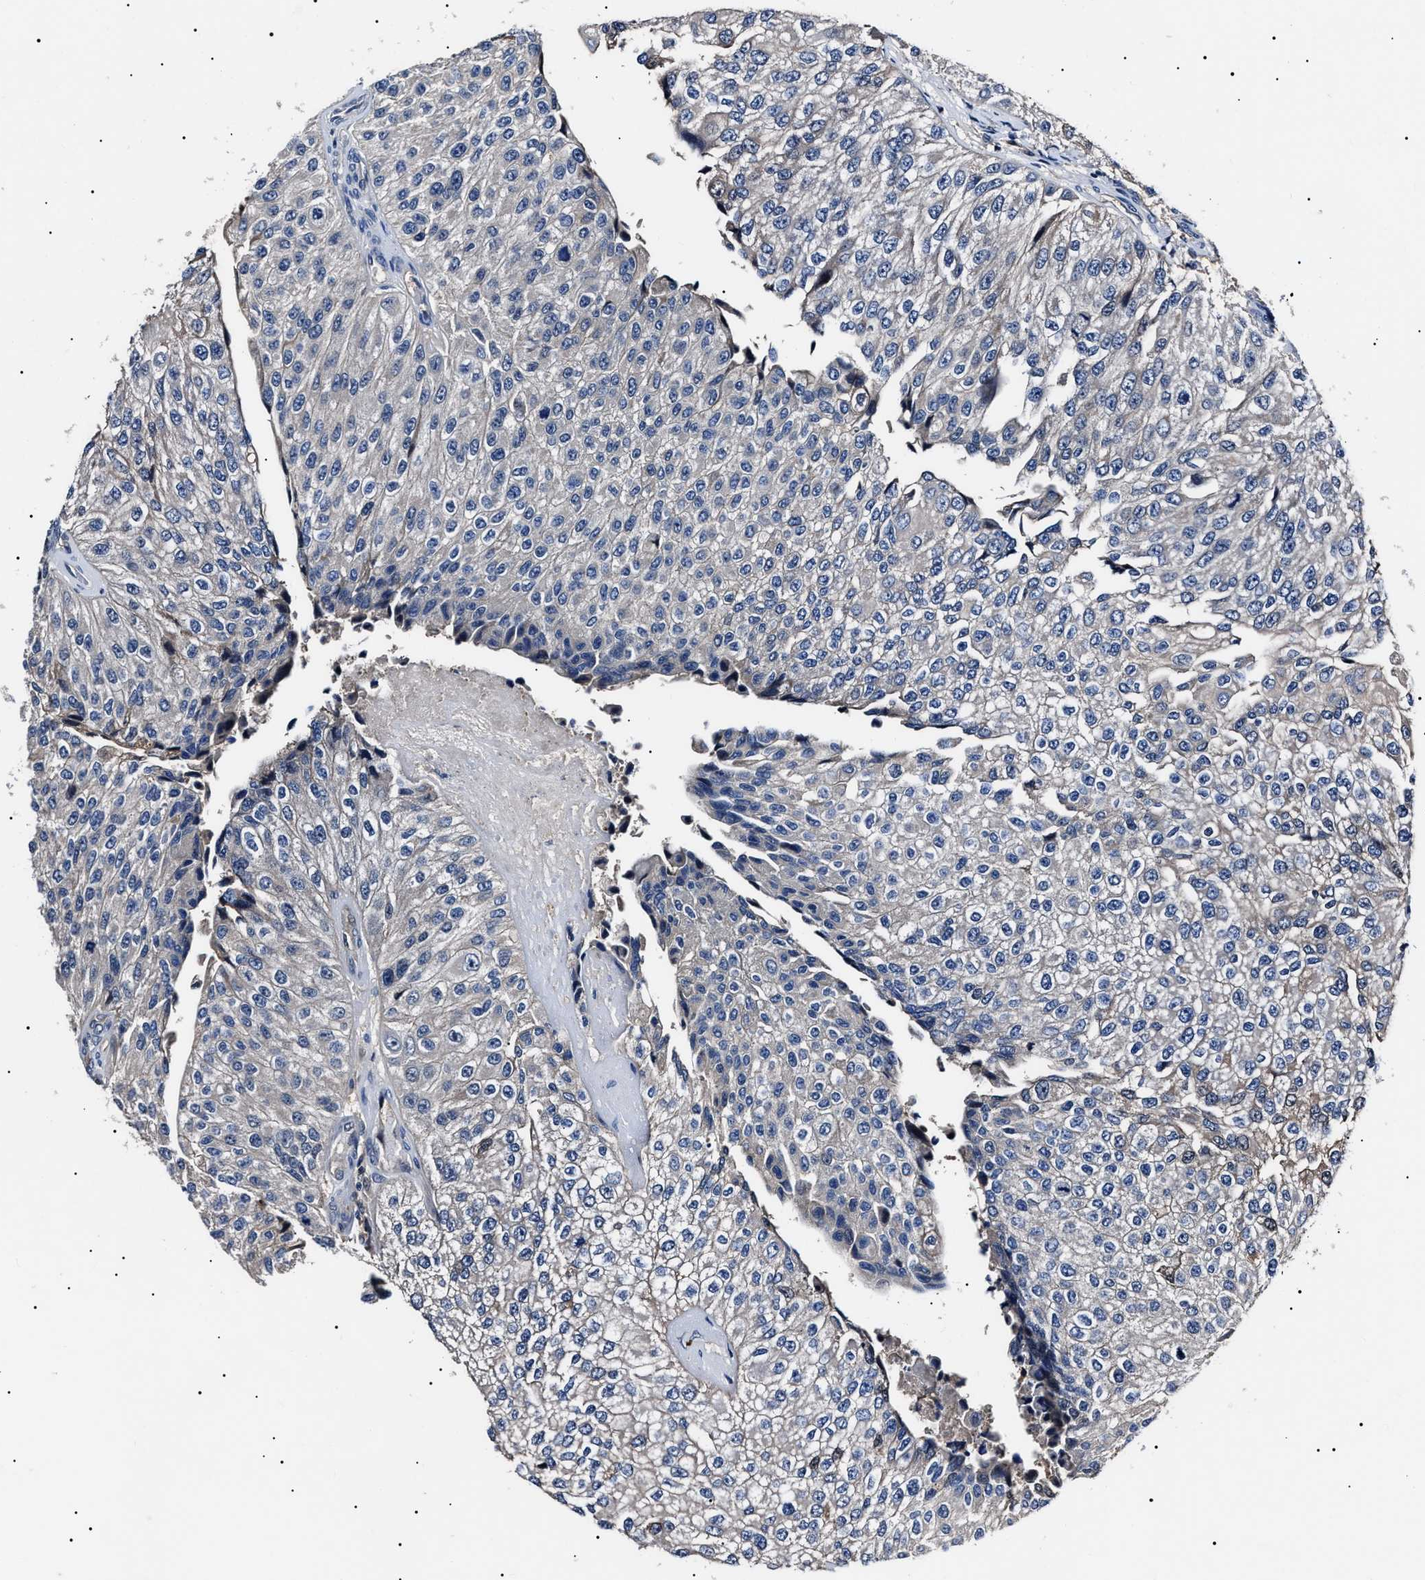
{"staining": {"intensity": "negative", "quantity": "none", "location": "none"}, "tissue": "urothelial cancer", "cell_type": "Tumor cells", "image_type": "cancer", "snomed": [{"axis": "morphology", "description": "Urothelial carcinoma, High grade"}, {"axis": "topography", "description": "Kidney"}, {"axis": "topography", "description": "Urinary bladder"}], "caption": "The histopathology image displays no significant staining in tumor cells of high-grade urothelial carcinoma.", "gene": "IFT81", "patient": {"sex": "male", "age": 77}}